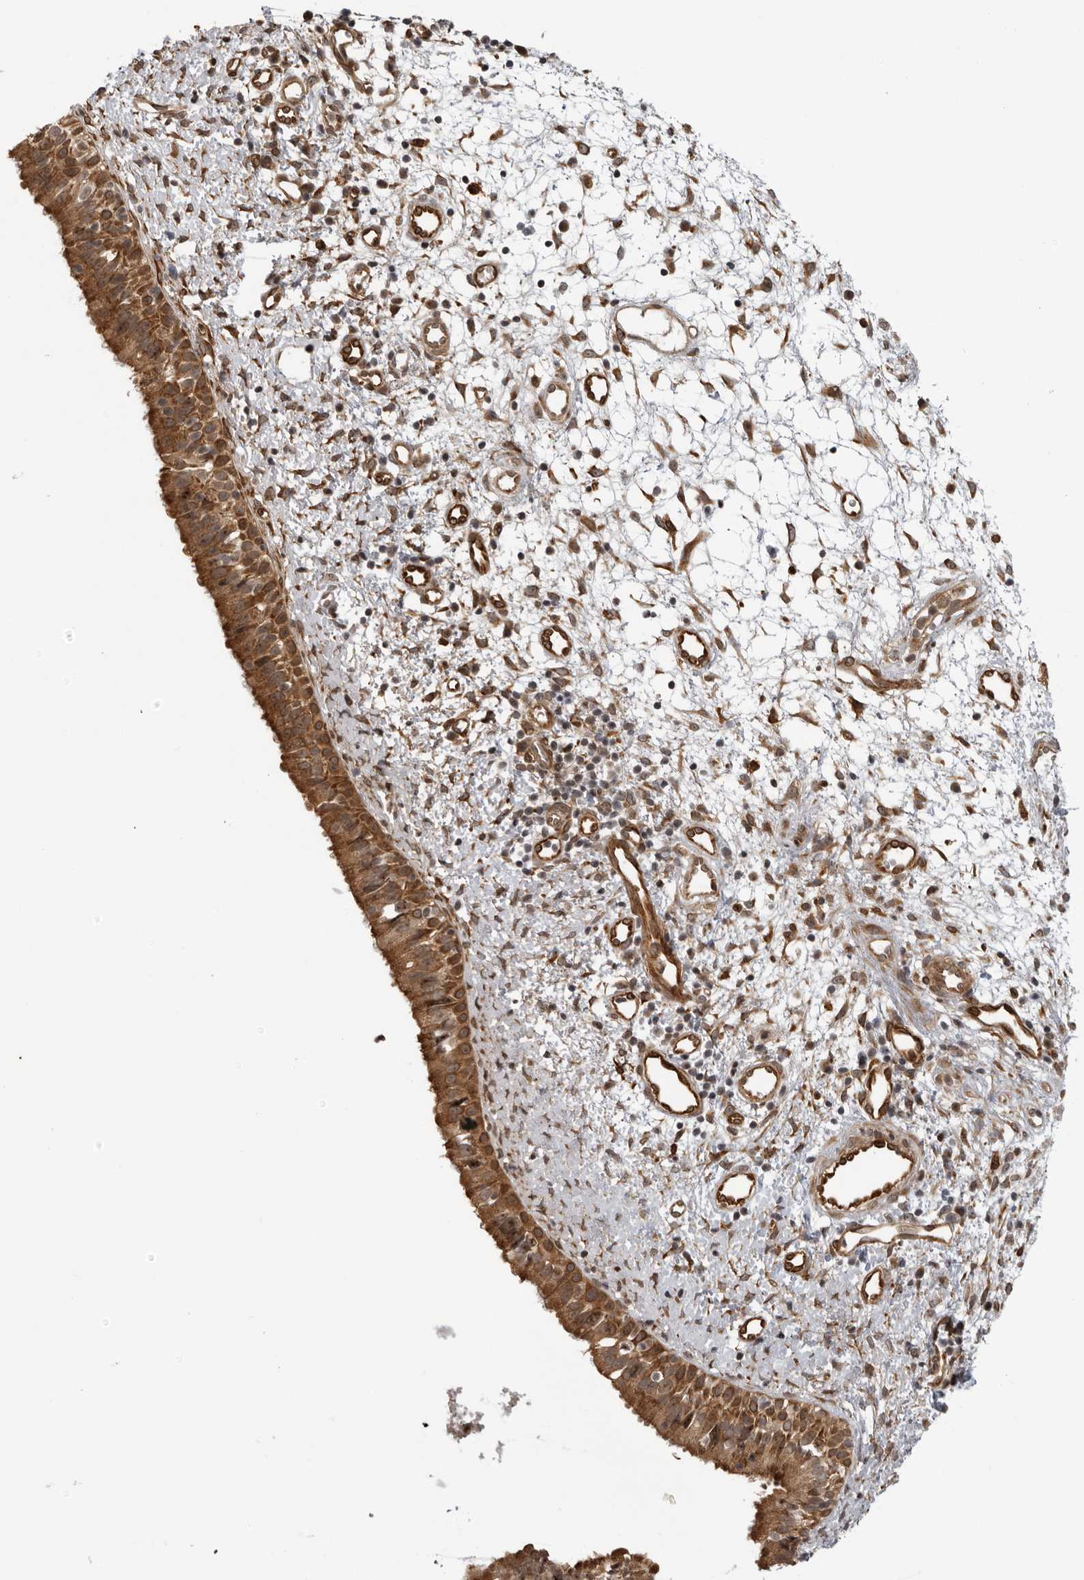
{"staining": {"intensity": "moderate", "quantity": ">75%", "location": "cytoplasmic/membranous"}, "tissue": "nasopharynx", "cell_type": "Respiratory epithelial cells", "image_type": "normal", "snomed": [{"axis": "morphology", "description": "Normal tissue, NOS"}, {"axis": "topography", "description": "Nasopharynx"}], "caption": "IHC photomicrograph of normal nasopharynx stained for a protein (brown), which displays medium levels of moderate cytoplasmic/membranous staining in approximately >75% of respiratory epithelial cells.", "gene": "DNAH14", "patient": {"sex": "male", "age": 22}}